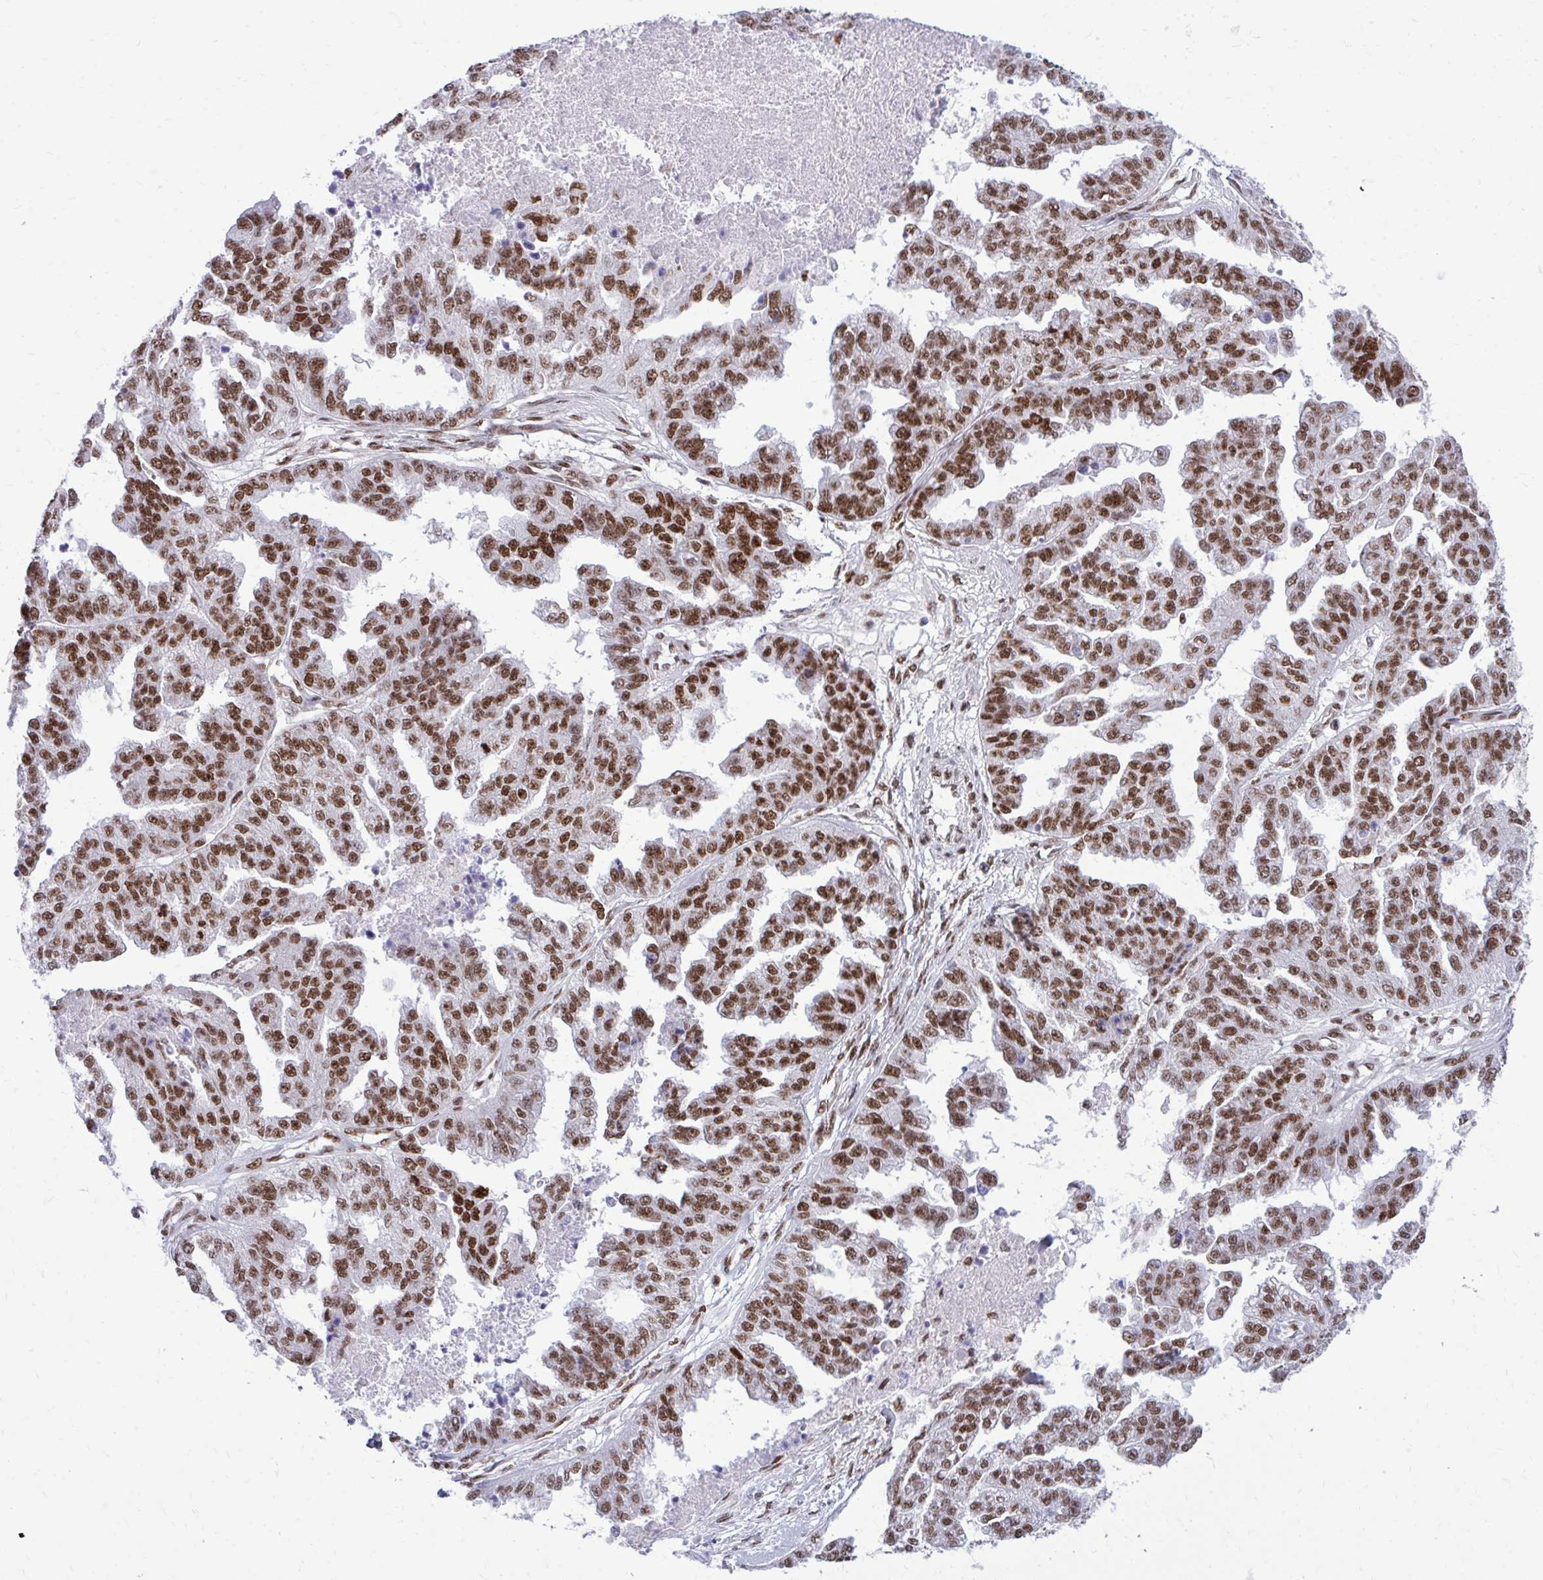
{"staining": {"intensity": "moderate", "quantity": ">75%", "location": "nuclear"}, "tissue": "ovarian cancer", "cell_type": "Tumor cells", "image_type": "cancer", "snomed": [{"axis": "morphology", "description": "Cystadenocarcinoma, serous, NOS"}, {"axis": "topography", "description": "Ovary"}], "caption": "A brown stain highlights moderate nuclear staining of a protein in serous cystadenocarcinoma (ovarian) tumor cells. The protein is shown in brown color, while the nuclei are stained blue.", "gene": "CDYL", "patient": {"sex": "female", "age": 58}}